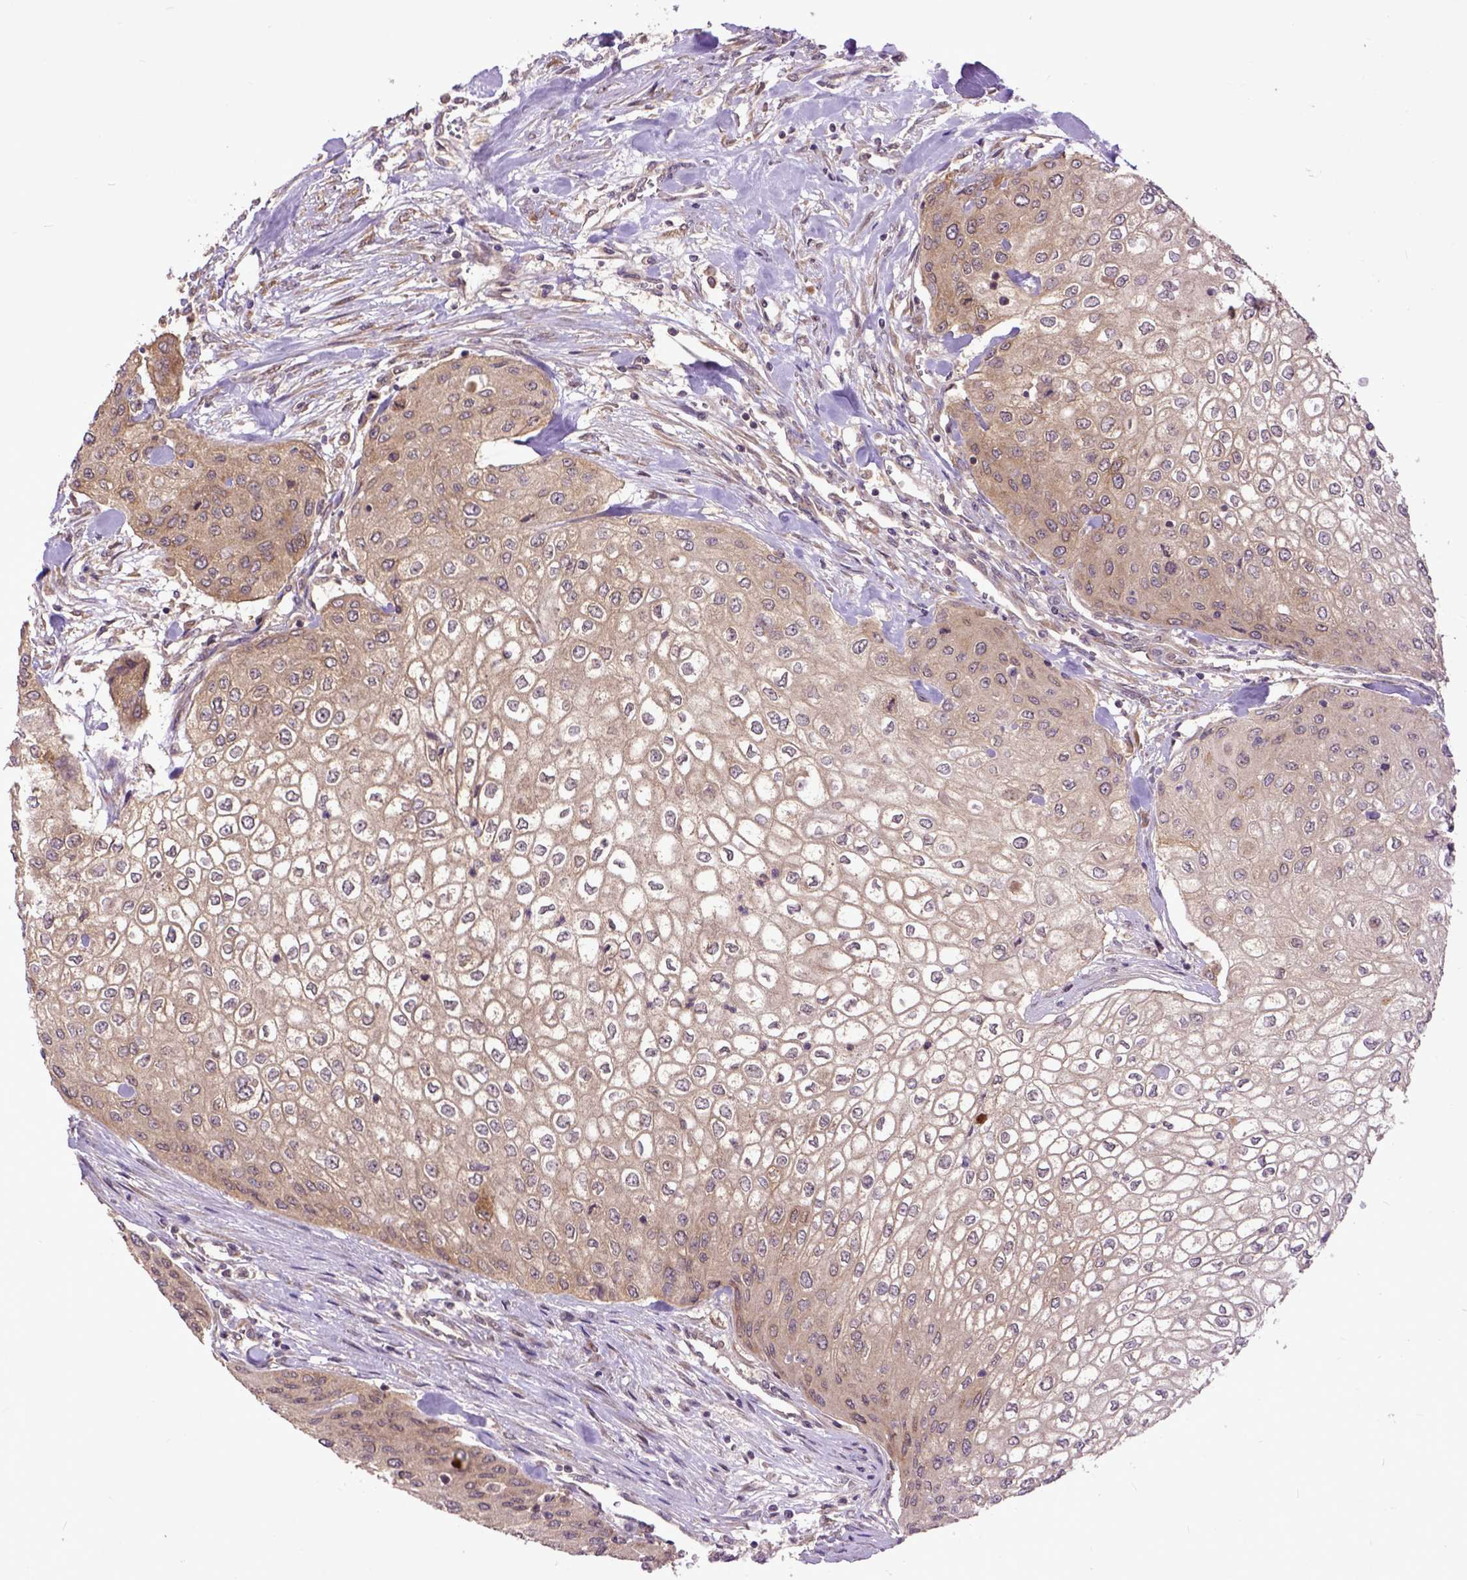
{"staining": {"intensity": "weak", "quantity": ">75%", "location": "cytoplasmic/membranous"}, "tissue": "urothelial cancer", "cell_type": "Tumor cells", "image_type": "cancer", "snomed": [{"axis": "morphology", "description": "Urothelial carcinoma, High grade"}, {"axis": "topography", "description": "Urinary bladder"}], "caption": "This is an image of immunohistochemistry (IHC) staining of urothelial cancer, which shows weak positivity in the cytoplasmic/membranous of tumor cells.", "gene": "ARL1", "patient": {"sex": "male", "age": 62}}